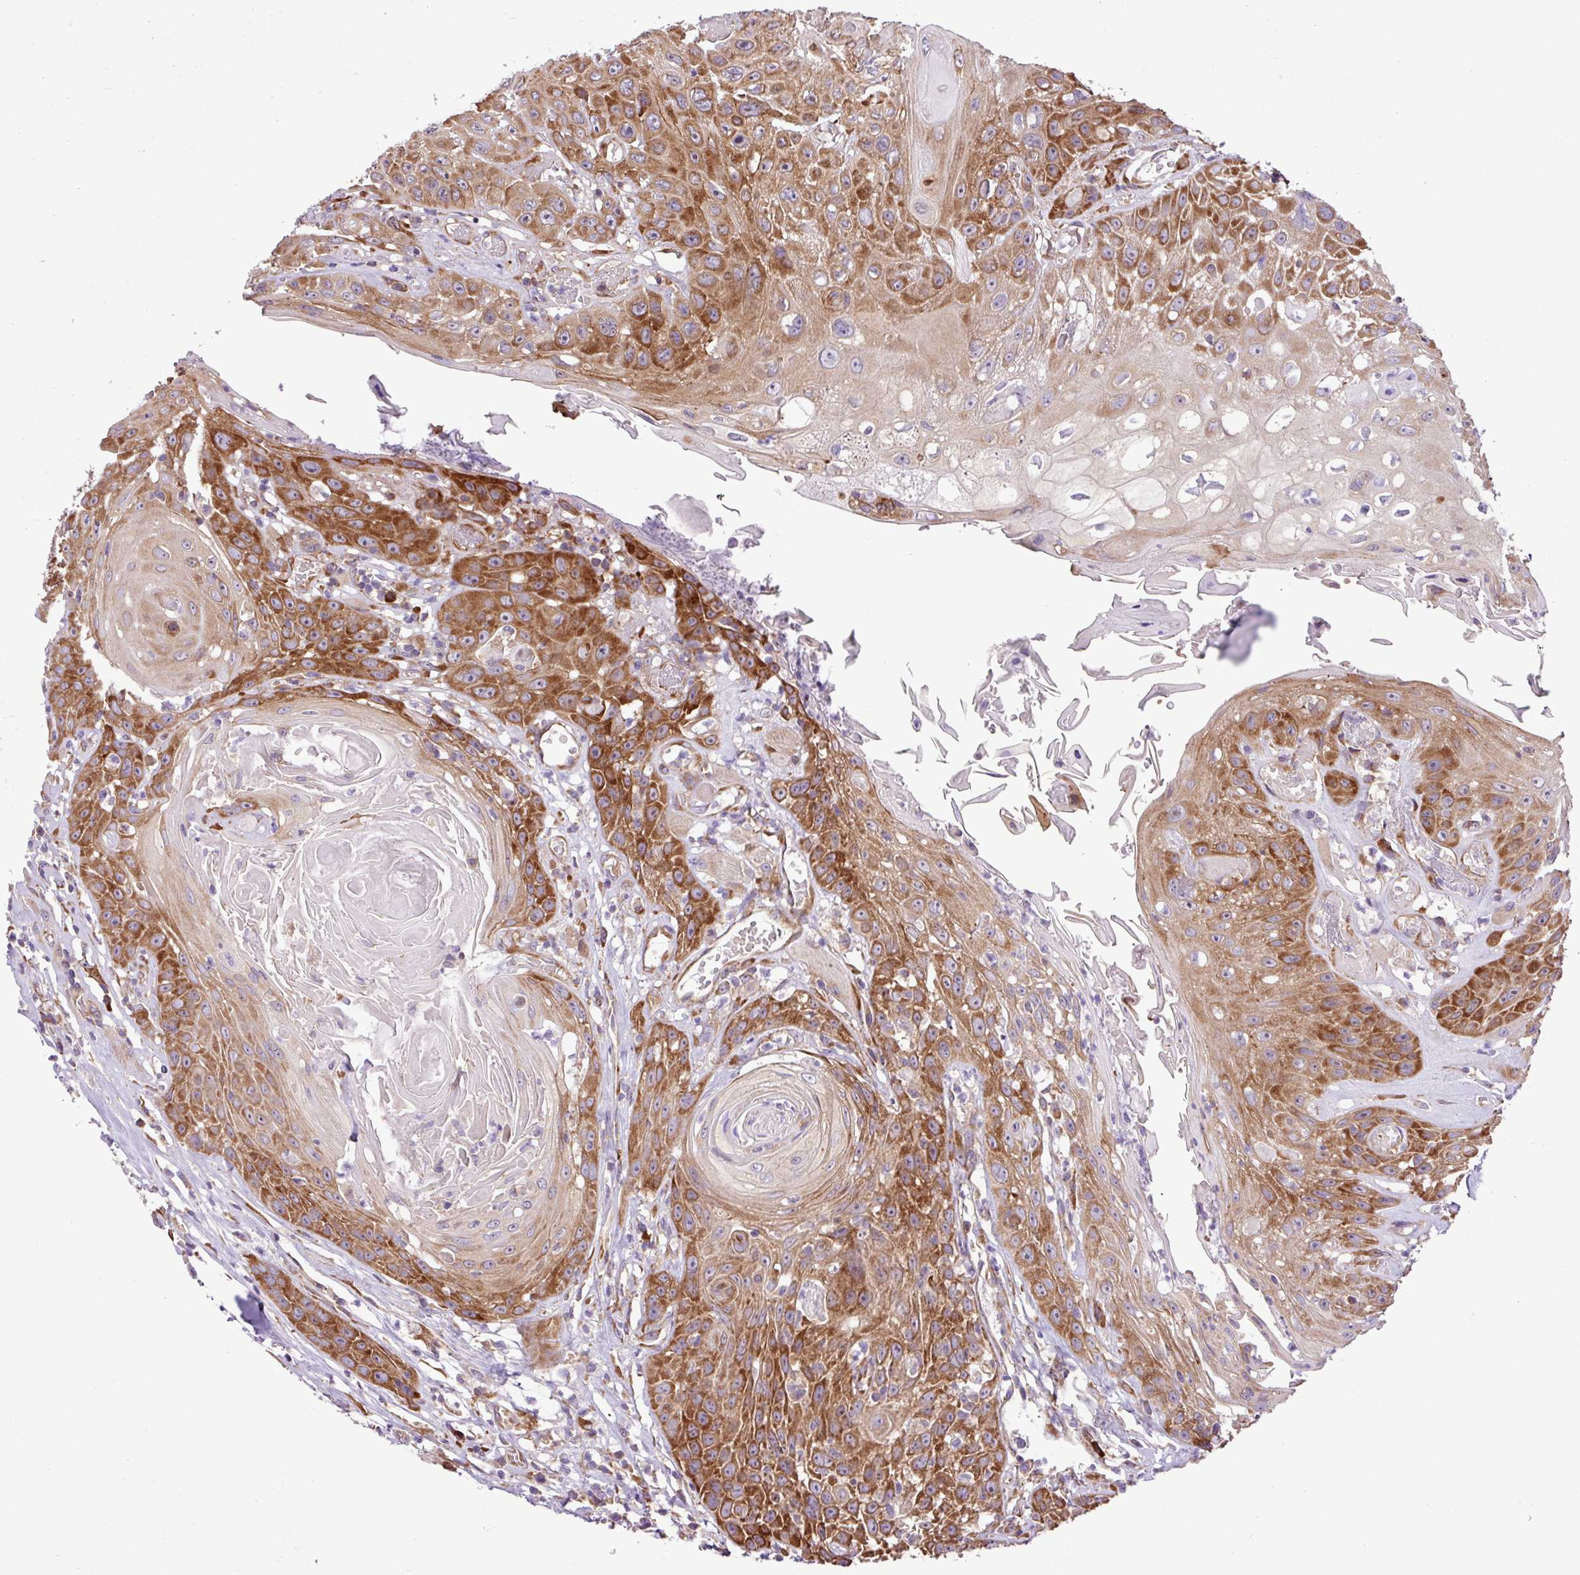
{"staining": {"intensity": "strong", "quantity": "25%-75%", "location": "cytoplasmic/membranous"}, "tissue": "head and neck cancer", "cell_type": "Tumor cells", "image_type": "cancer", "snomed": [{"axis": "morphology", "description": "Squamous cell carcinoma, NOS"}, {"axis": "topography", "description": "Head-Neck"}], "caption": "The histopathology image shows staining of squamous cell carcinoma (head and neck), revealing strong cytoplasmic/membranous protein staining (brown color) within tumor cells.", "gene": "RPL13", "patient": {"sex": "female", "age": 59}}